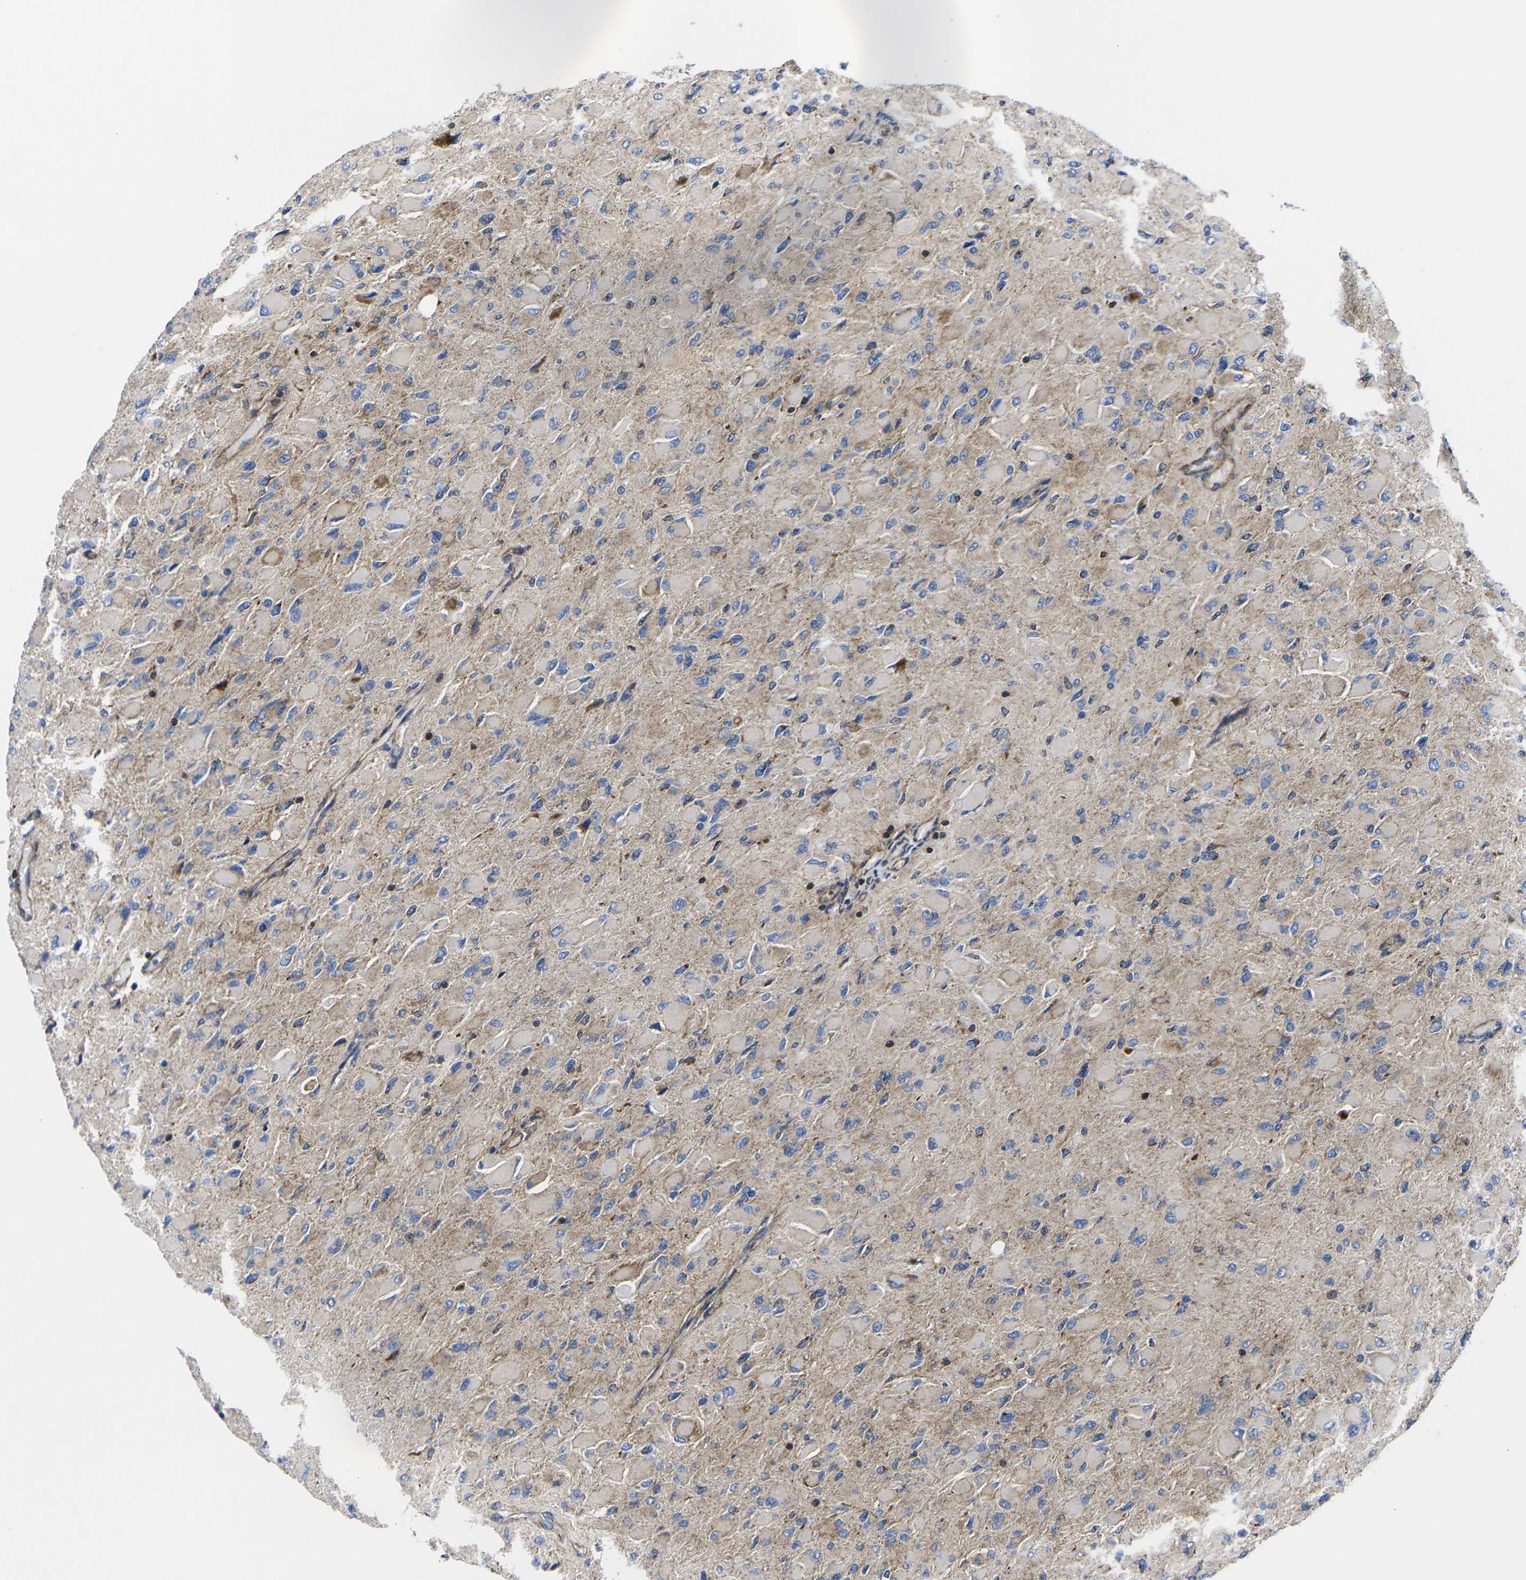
{"staining": {"intensity": "weak", "quantity": "<25%", "location": "cytoplasmic/membranous"}, "tissue": "glioma", "cell_type": "Tumor cells", "image_type": "cancer", "snomed": [{"axis": "morphology", "description": "Glioma, malignant, High grade"}, {"axis": "topography", "description": "Cerebral cortex"}], "caption": "Tumor cells are negative for protein expression in human malignant glioma (high-grade).", "gene": "GPR4", "patient": {"sex": "female", "age": 36}}